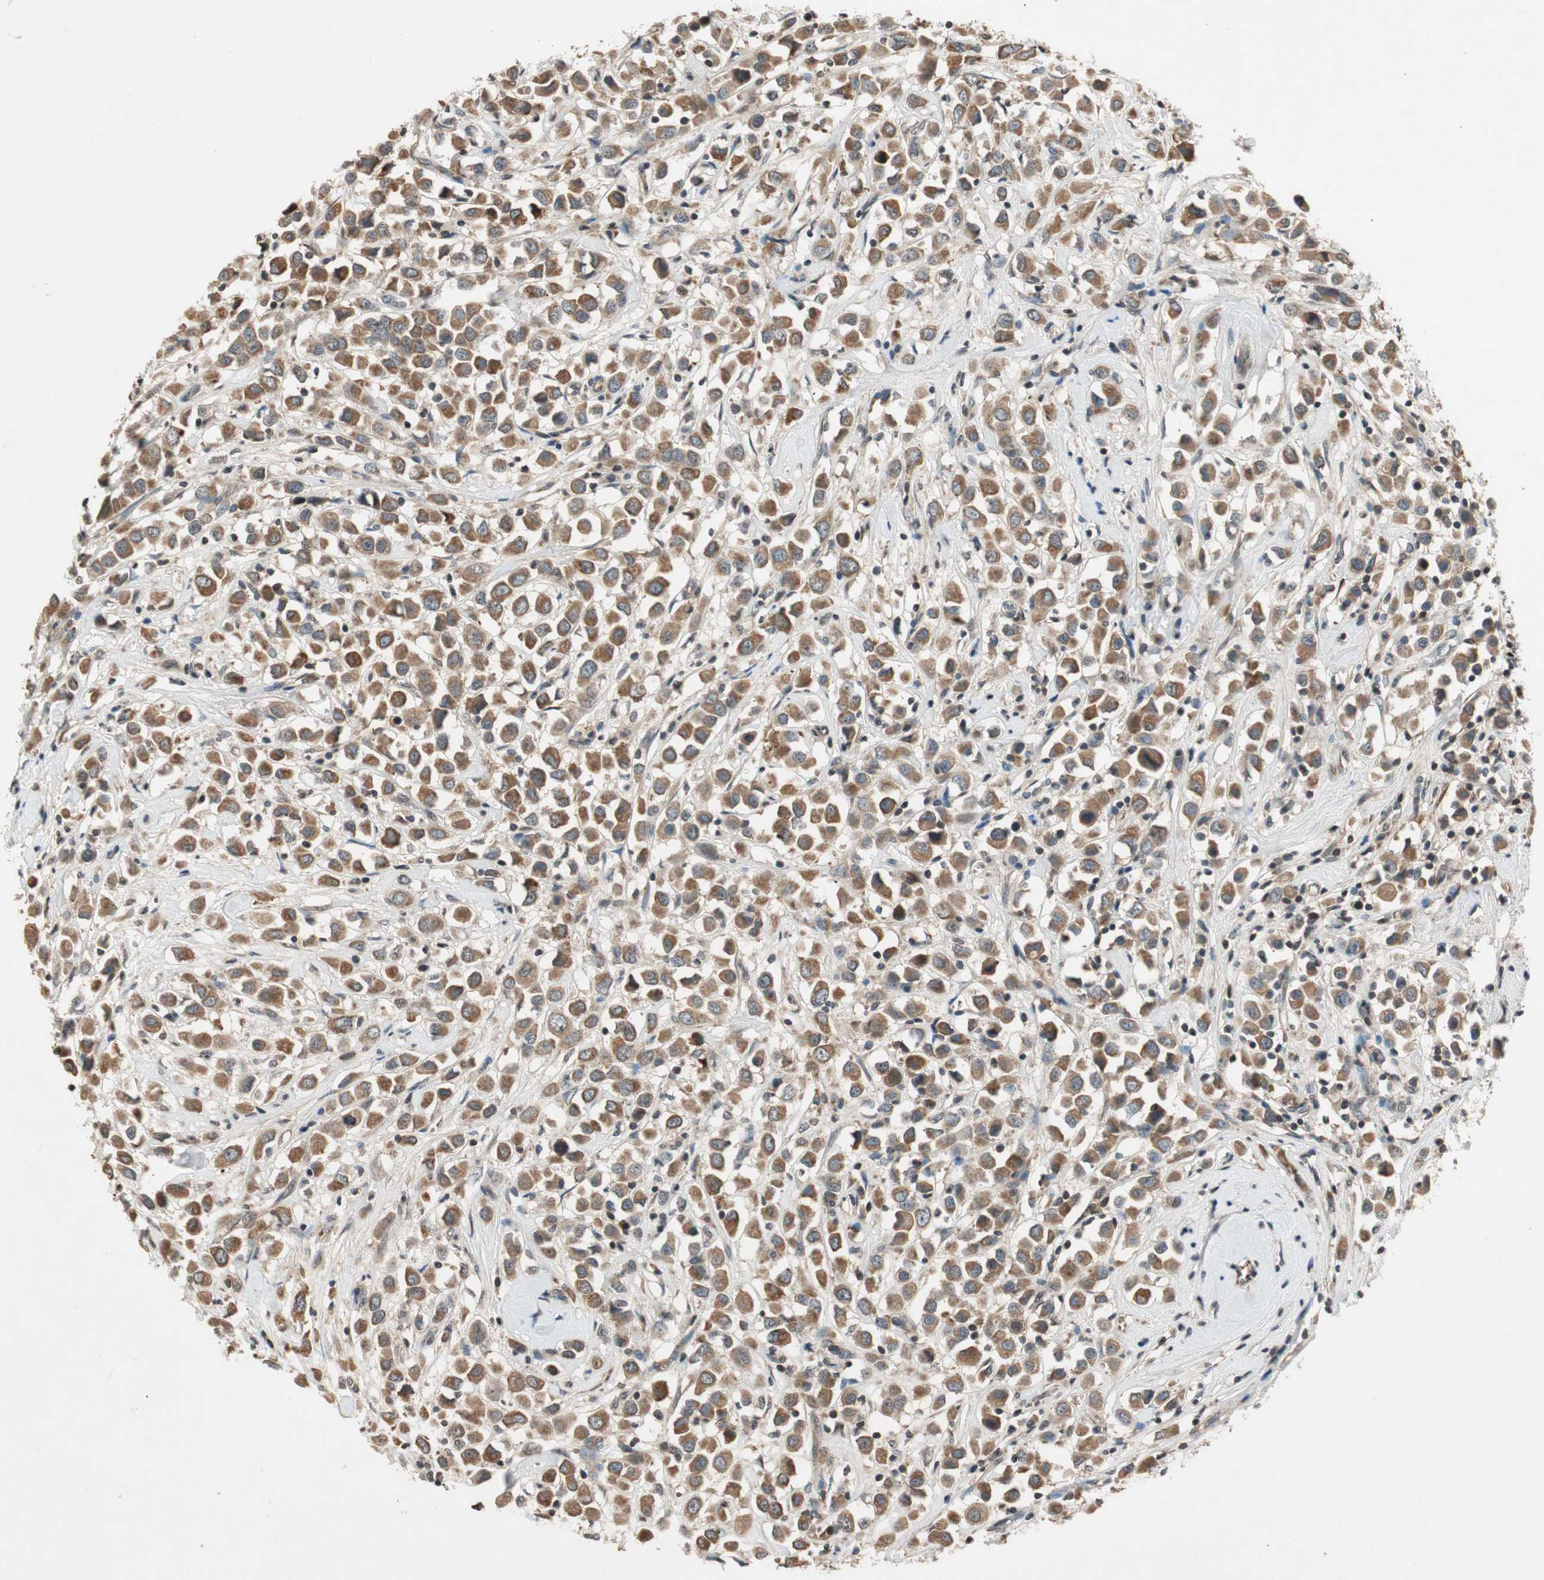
{"staining": {"intensity": "moderate", "quantity": ">75%", "location": "cytoplasmic/membranous"}, "tissue": "breast cancer", "cell_type": "Tumor cells", "image_type": "cancer", "snomed": [{"axis": "morphology", "description": "Duct carcinoma"}, {"axis": "topography", "description": "Breast"}], "caption": "Tumor cells display medium levels of moderate cytoplasmic/membranous positivity in about >75% of cells in breast invasive ductal carcinoma. (Brightfield microscopy of DAB IHC at high magnification).", "gene": "GCLM", "patient": {"sex": "female", "age": 61}}